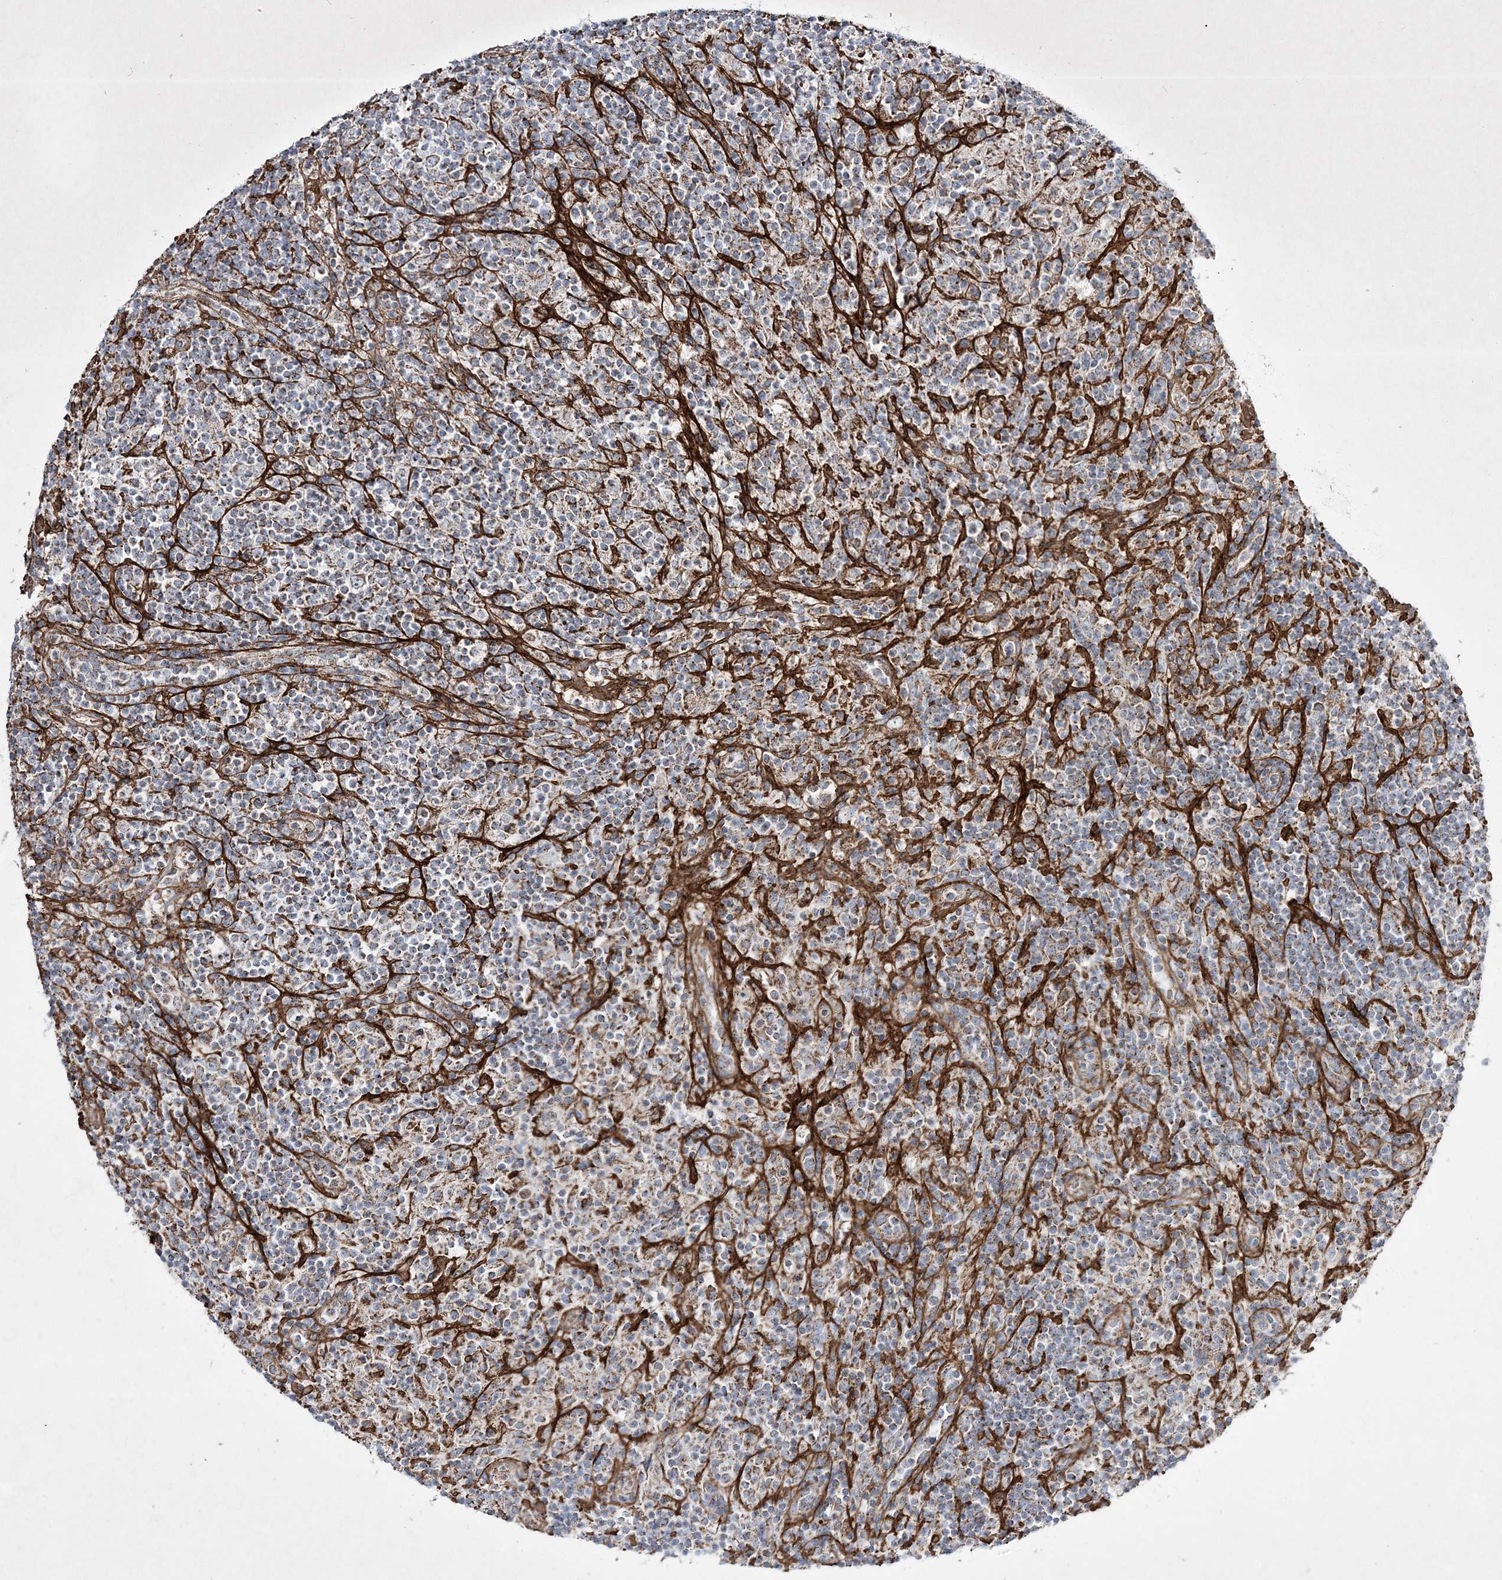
{"staining": {"intensity": "moderate", "quantity": ">75%", "location": "cytoplasmic/membranous"}, "tissue": "lymphoma", "cell_type": "Tumor cells", "image_type": "cancer", "snomed": [{"axis": "morphology", "description": "Hodgkin's disease, NOS"}, {"axis": "topography", "description": "Lymph node"}], "caption": "Human lymphoma stained with a brown dye displays moderate cytoplasmic/membranous positive expression in about >75% of tumor cells.", "gene": "RICTOR", "patient": {"sex": "male", "age": 70}}